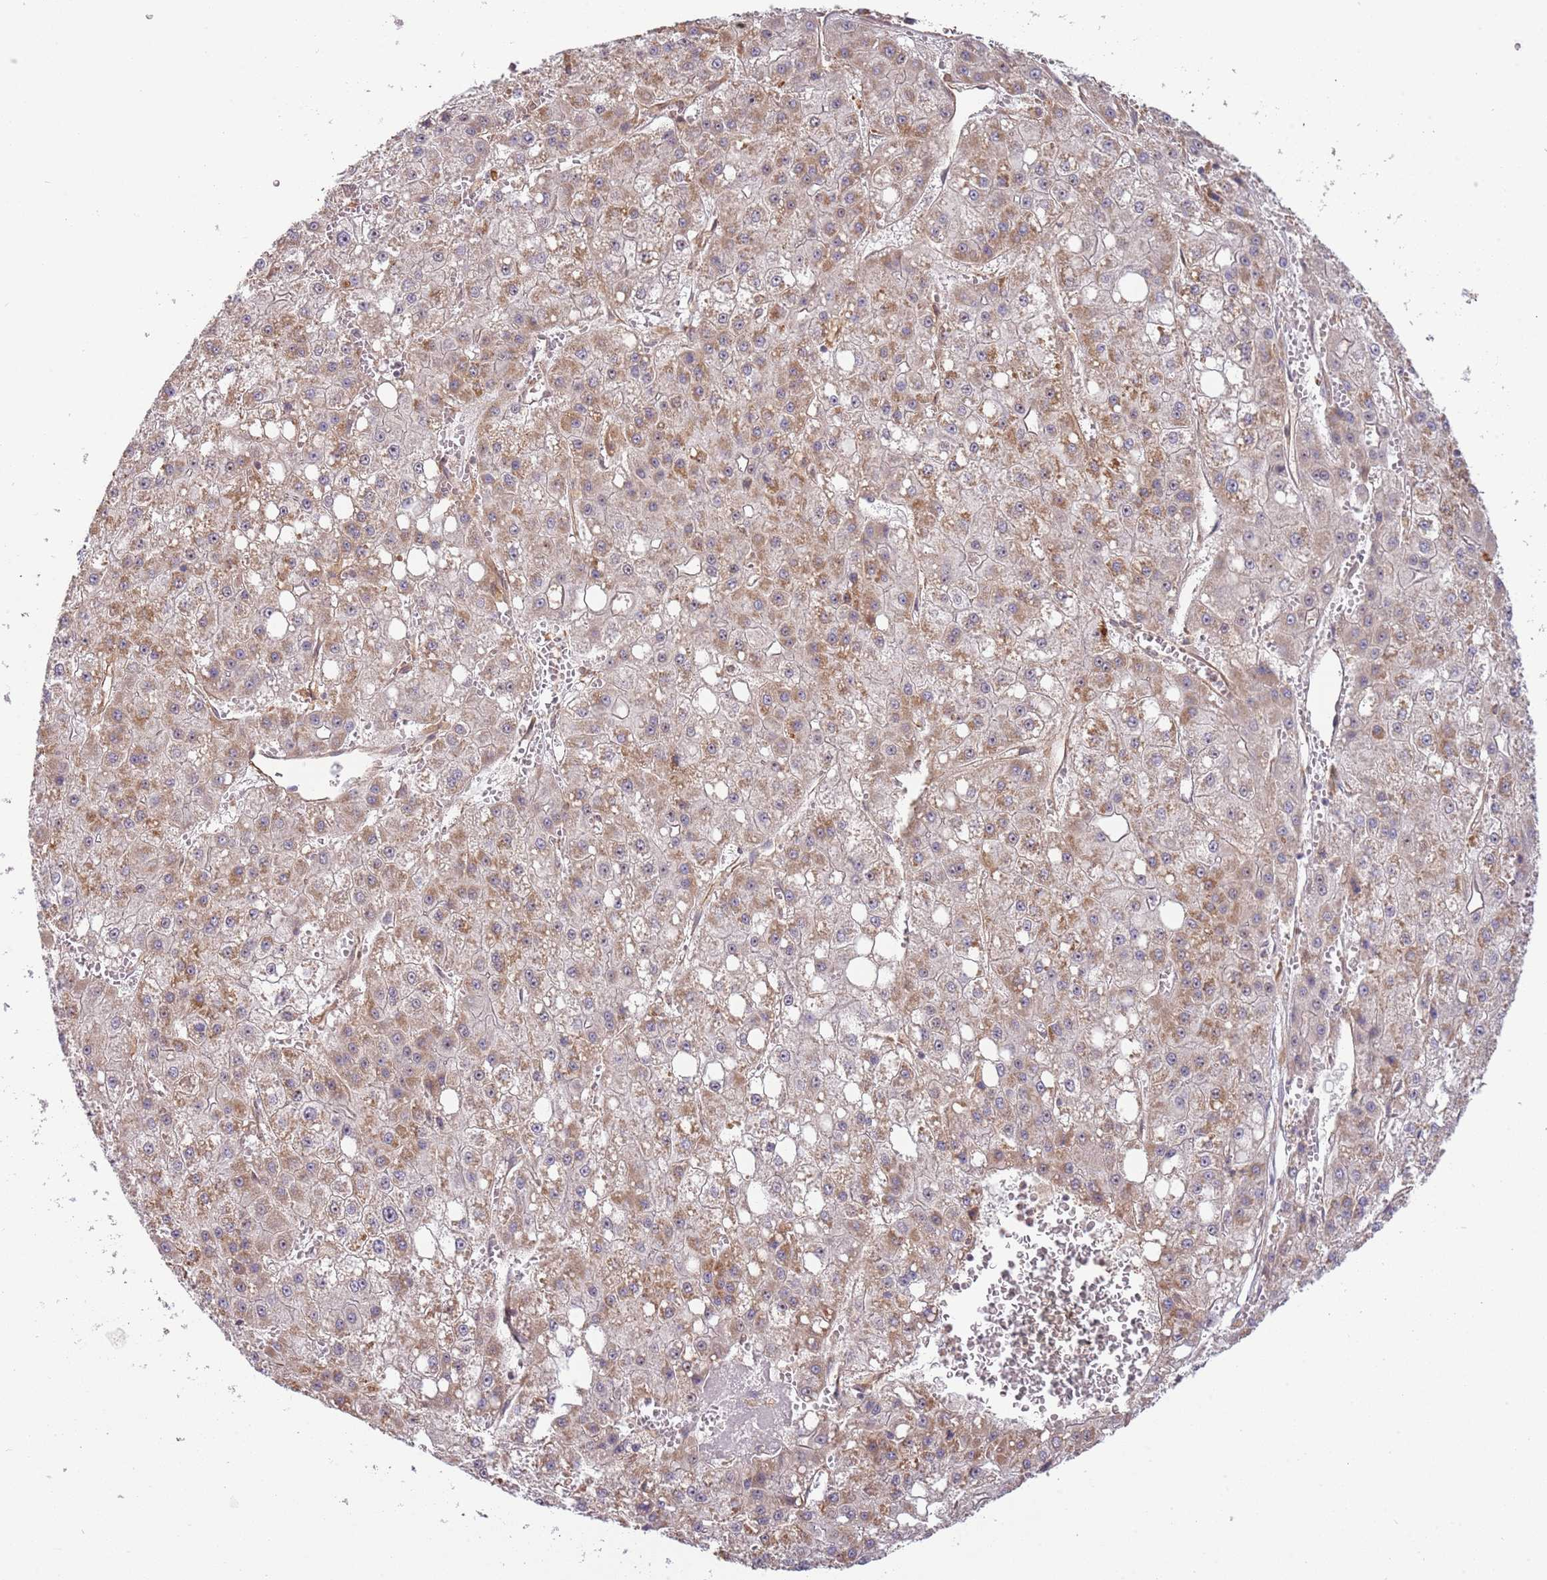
{"staining": {"intensity": "strong", "quantity": "25%-75%", "location": "cytoplasmic/membranous"}, "tissue": "liver cancer", "cell_type": "Tumor cells", "image_type": "cancer", "snomed": [{"axis": "morphology", "description": "Carcinoma, Hepatocellular, NOS"}, {"axis": "topography", "description": "Liver"}], "caption": "The immunohistochemical stain shows strong cytoplasmic/membranous positivity in tumor cells of hepatocellular carcinoma (liver) tissue. (Brightfield microscopy of DAB IHC at high magnification).", "gene": "SURF2", "patient": {"sex": "male", "age": 47}}